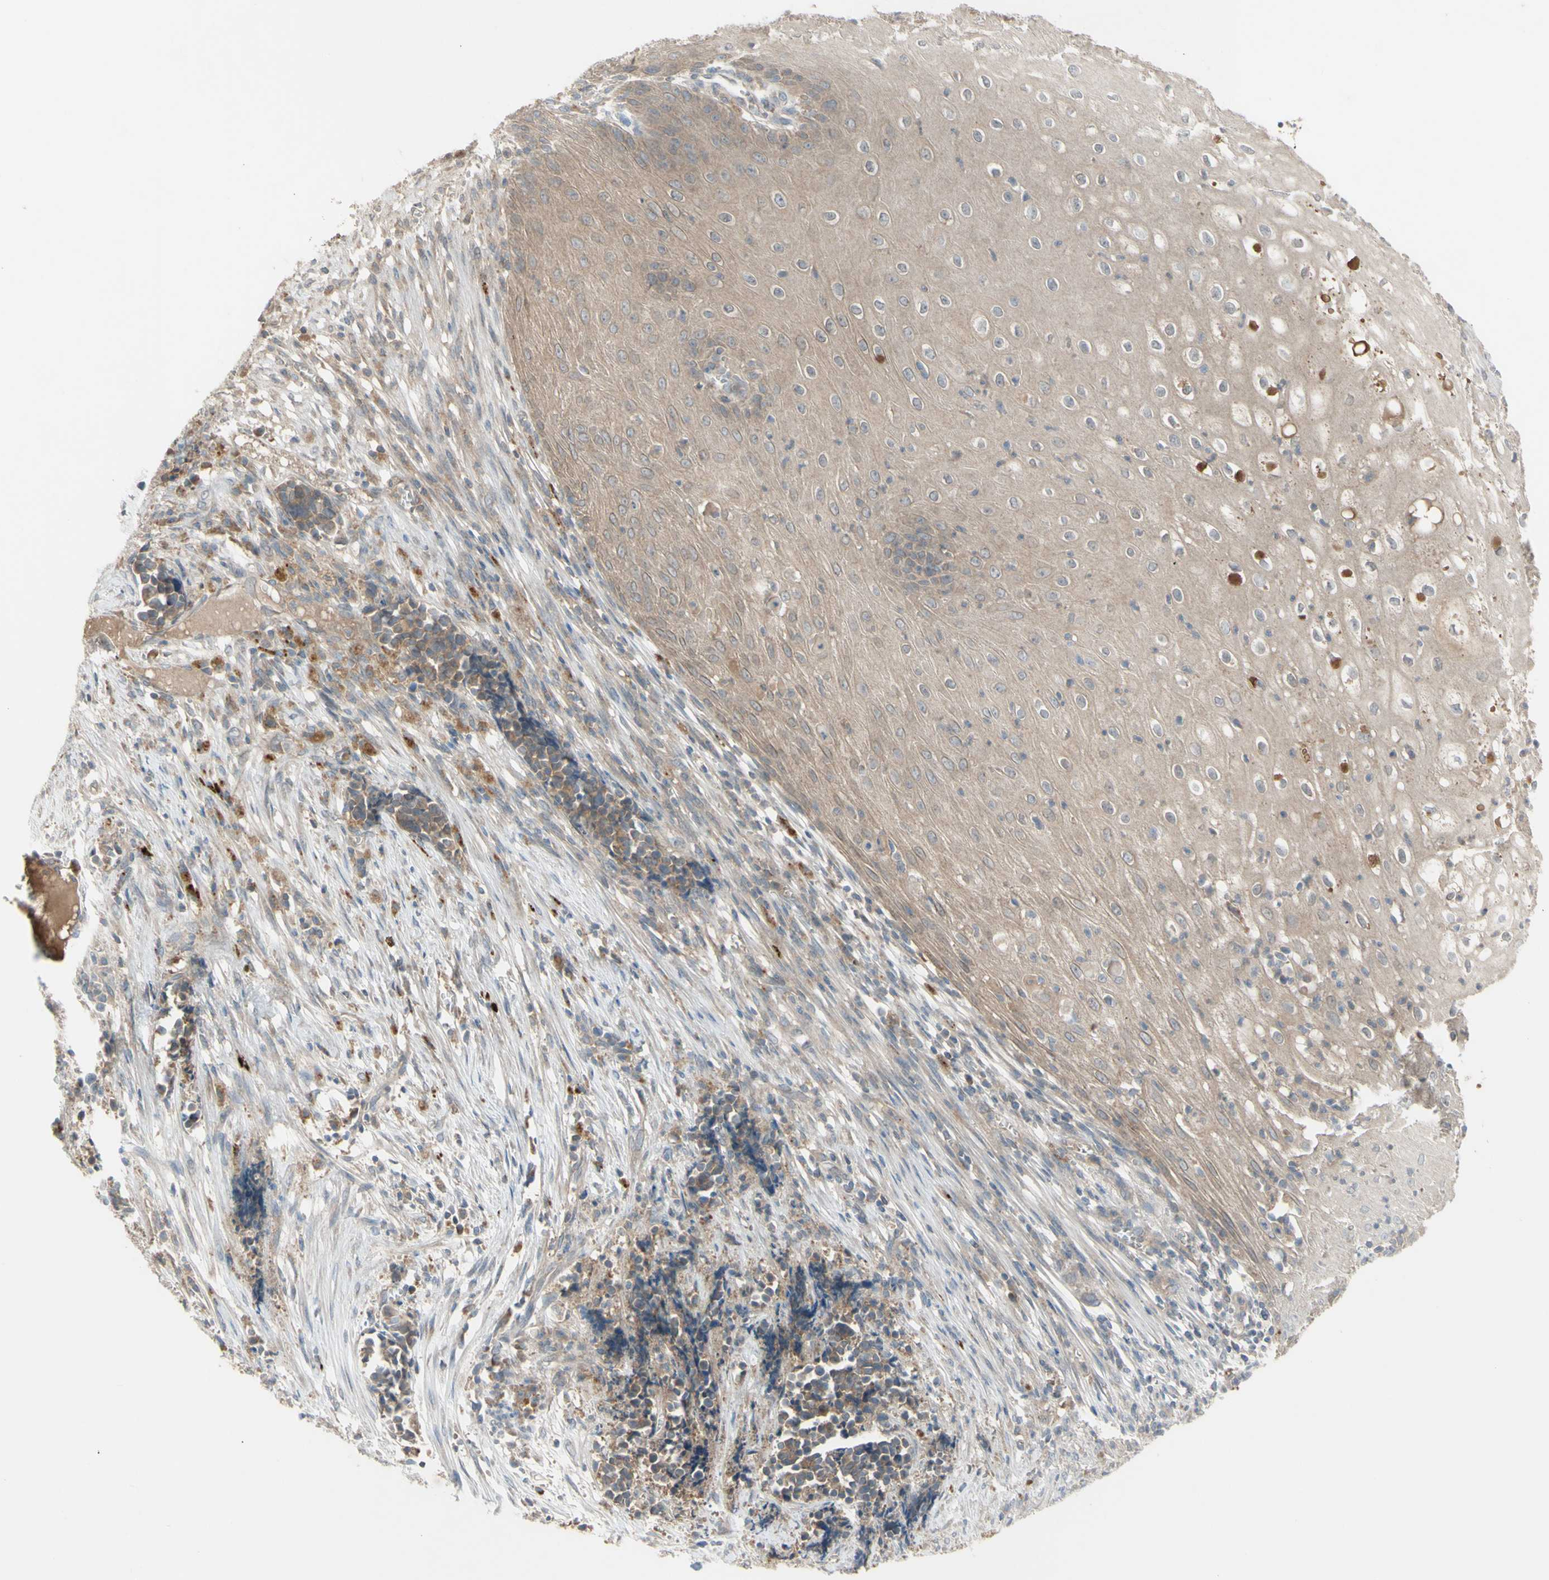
{"staining": {"intensity": "weak", "quantity": ">75%", "location": "cytoplasmic/membranous"}, "tissue": "cervical cancer", "cell_type": "Tumor cells", "image_type": "cancer", "snomed": [{"axis": "morphology", "description": "Normal tissue, NOS"}, {"axis": "morphology", "description": "Squamous cell carcinoma, NOS"}, {"axis": "topography", "description": "Cervix"}], "caption": "Protein analysis of cervical cancer (squamous cell carcinoma) tissue exhibits weak cytoplasmic/membranous positivity in approximately >75% of tumor cells. (Brightfield microscopy of DAB IHC at high magnification).", "gene": "AFP", "patient": {"sex": "female", "age": 35}}